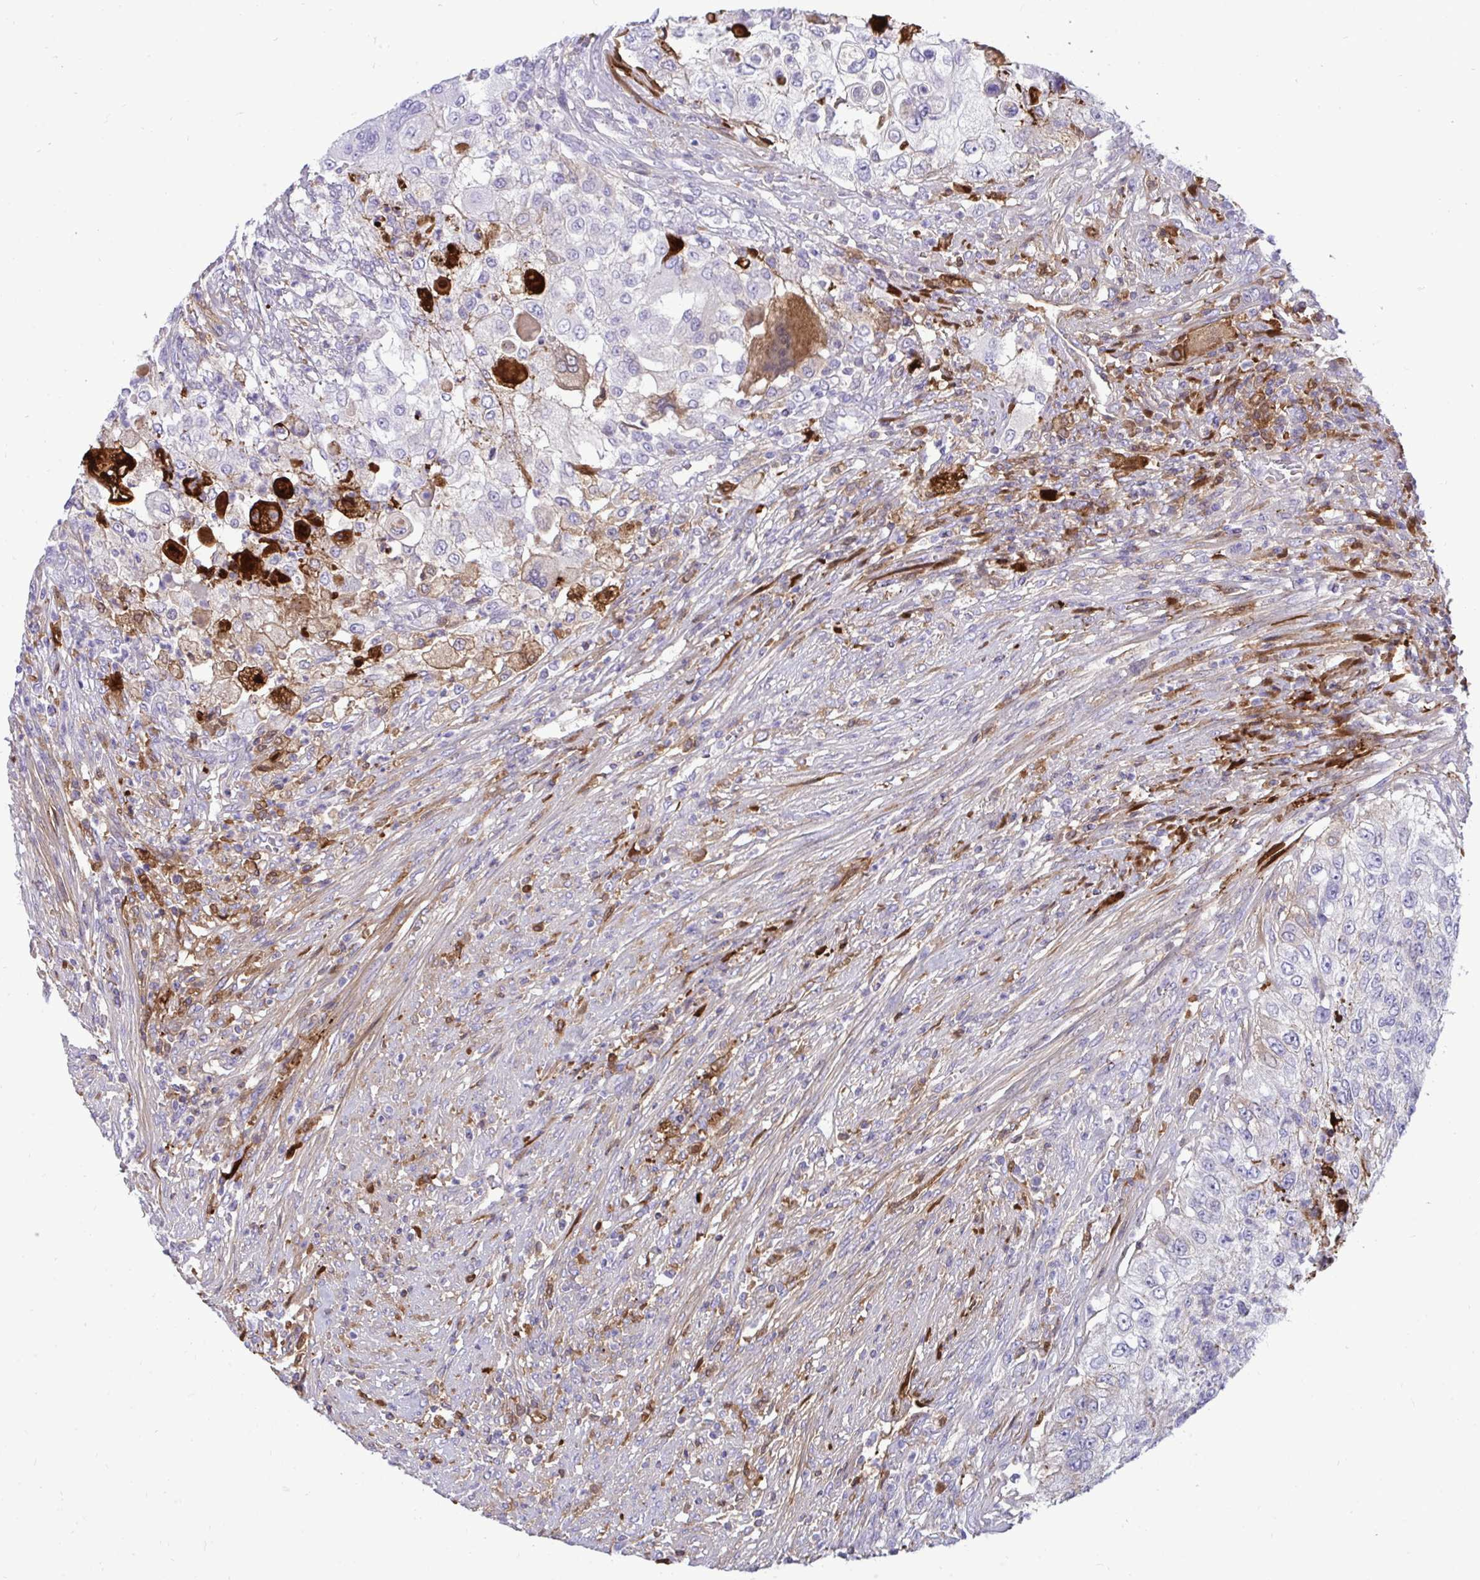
{"staining": {"intensity": "negative", "quantity": "none", "location": "none"}, "tissue": "urothelial cancer", "cell_type": "Tumor cells", "image_type": "cancer", "snomed": [{"axis": "morphology", "description": "Urothelial carcinoma, High grade"}, {"axis": "topography", "description": "Urinary bladder"}], "caption": "Tumor cells are negative for brown protein staining in urothelial carcinoma (high-grade).", "gene": "F2", "patient": {"sex": "female", "age": 60}}